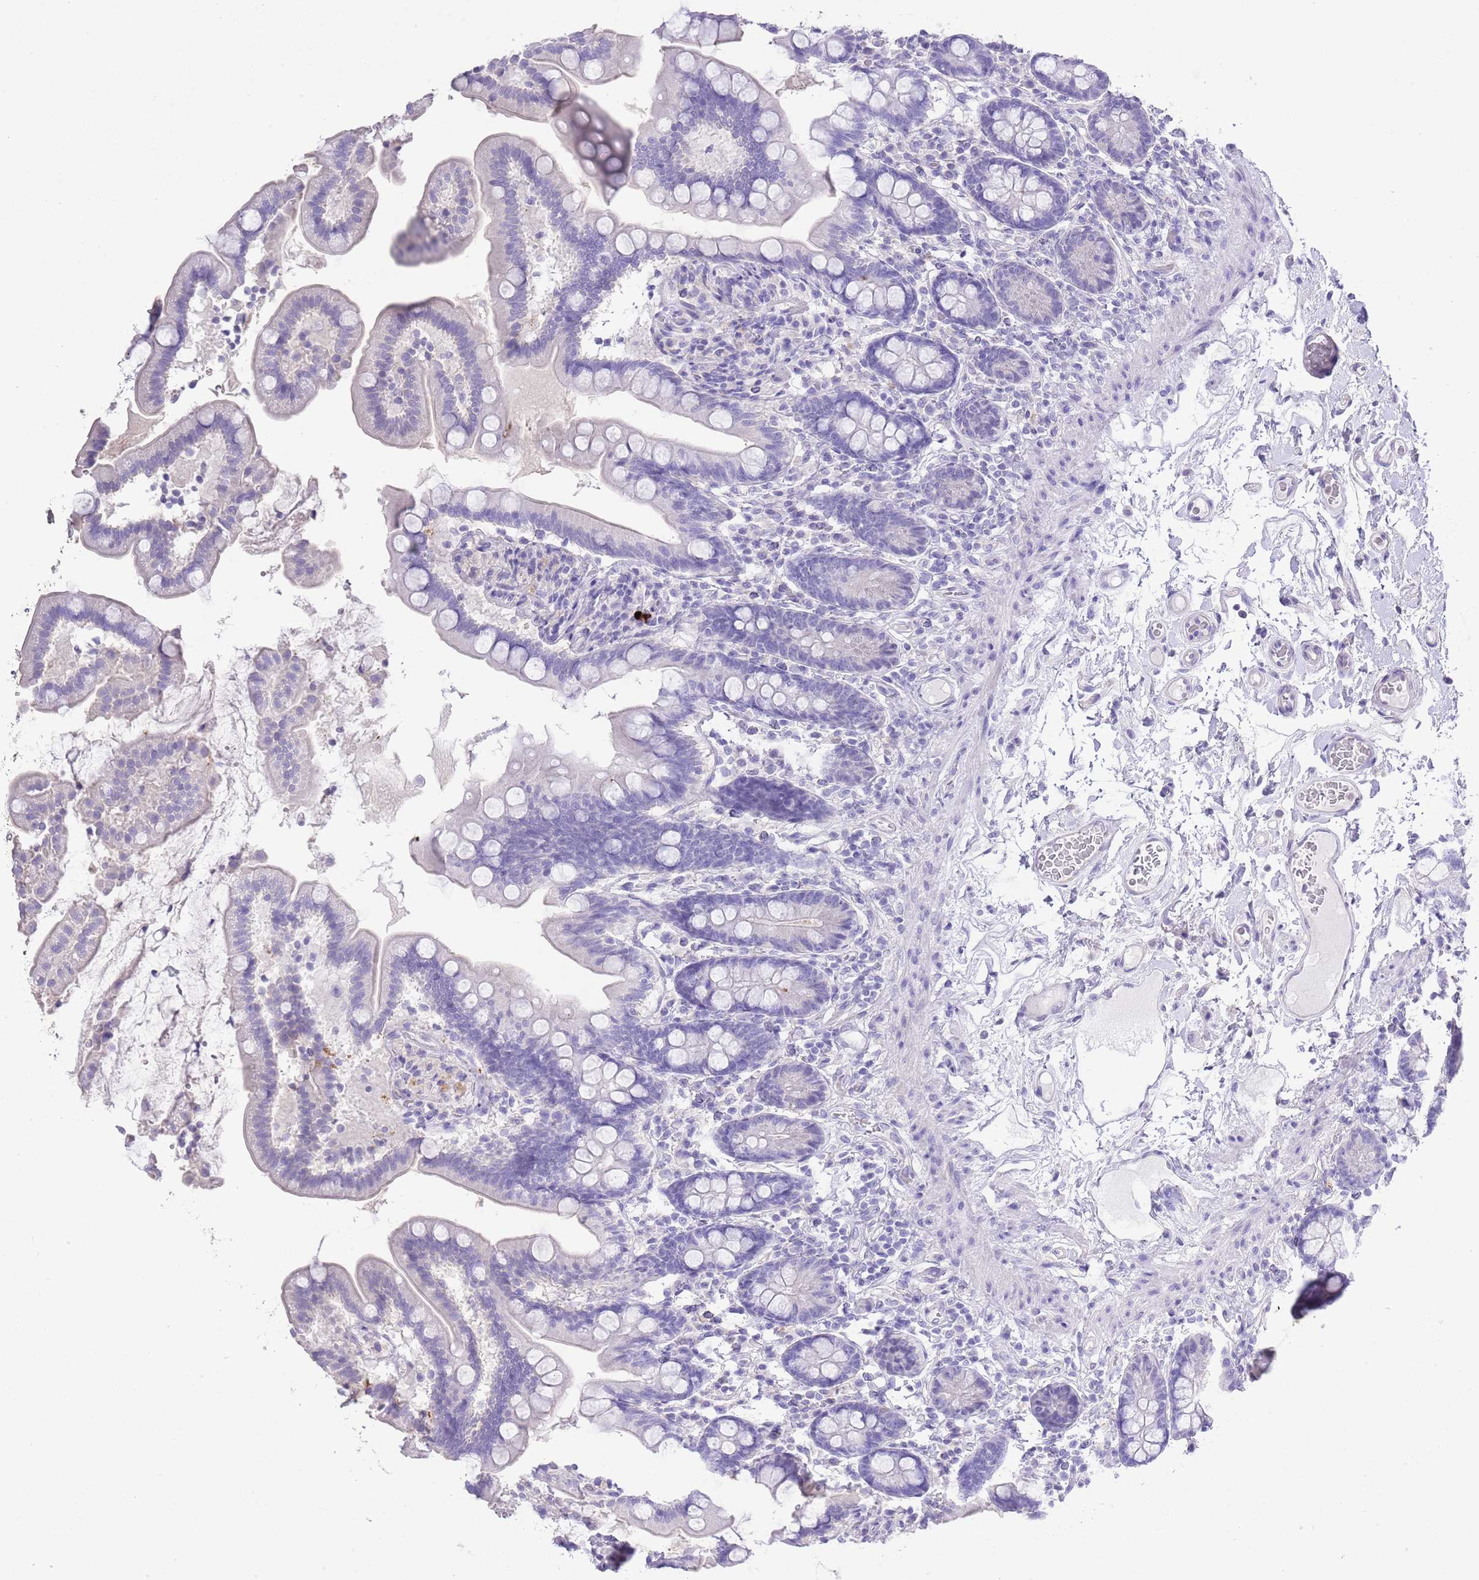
{"staining": {"intensity": "negative", "quantity": "none", "location": "none"}, "tissue": "small intestine", "cell_type": "Glandular cells", "image_type": "normal", "snomed": [{"axis": "morphology", "description": "Normal tissue, NOS"}, {"axis": "topography", "description": "Small intestine"}], "caption": "DAB immunohistochemical staining of normal human small intestine demonstrates no significant staining in glandular cells. The staining is performed using DAB (3,3'-diaminobenzidine) brown chromogen with nuclei counter-stained in using hematoxylin.", "gene": "OR2Z1", "patient": {"sex": "female", "age": 64}}